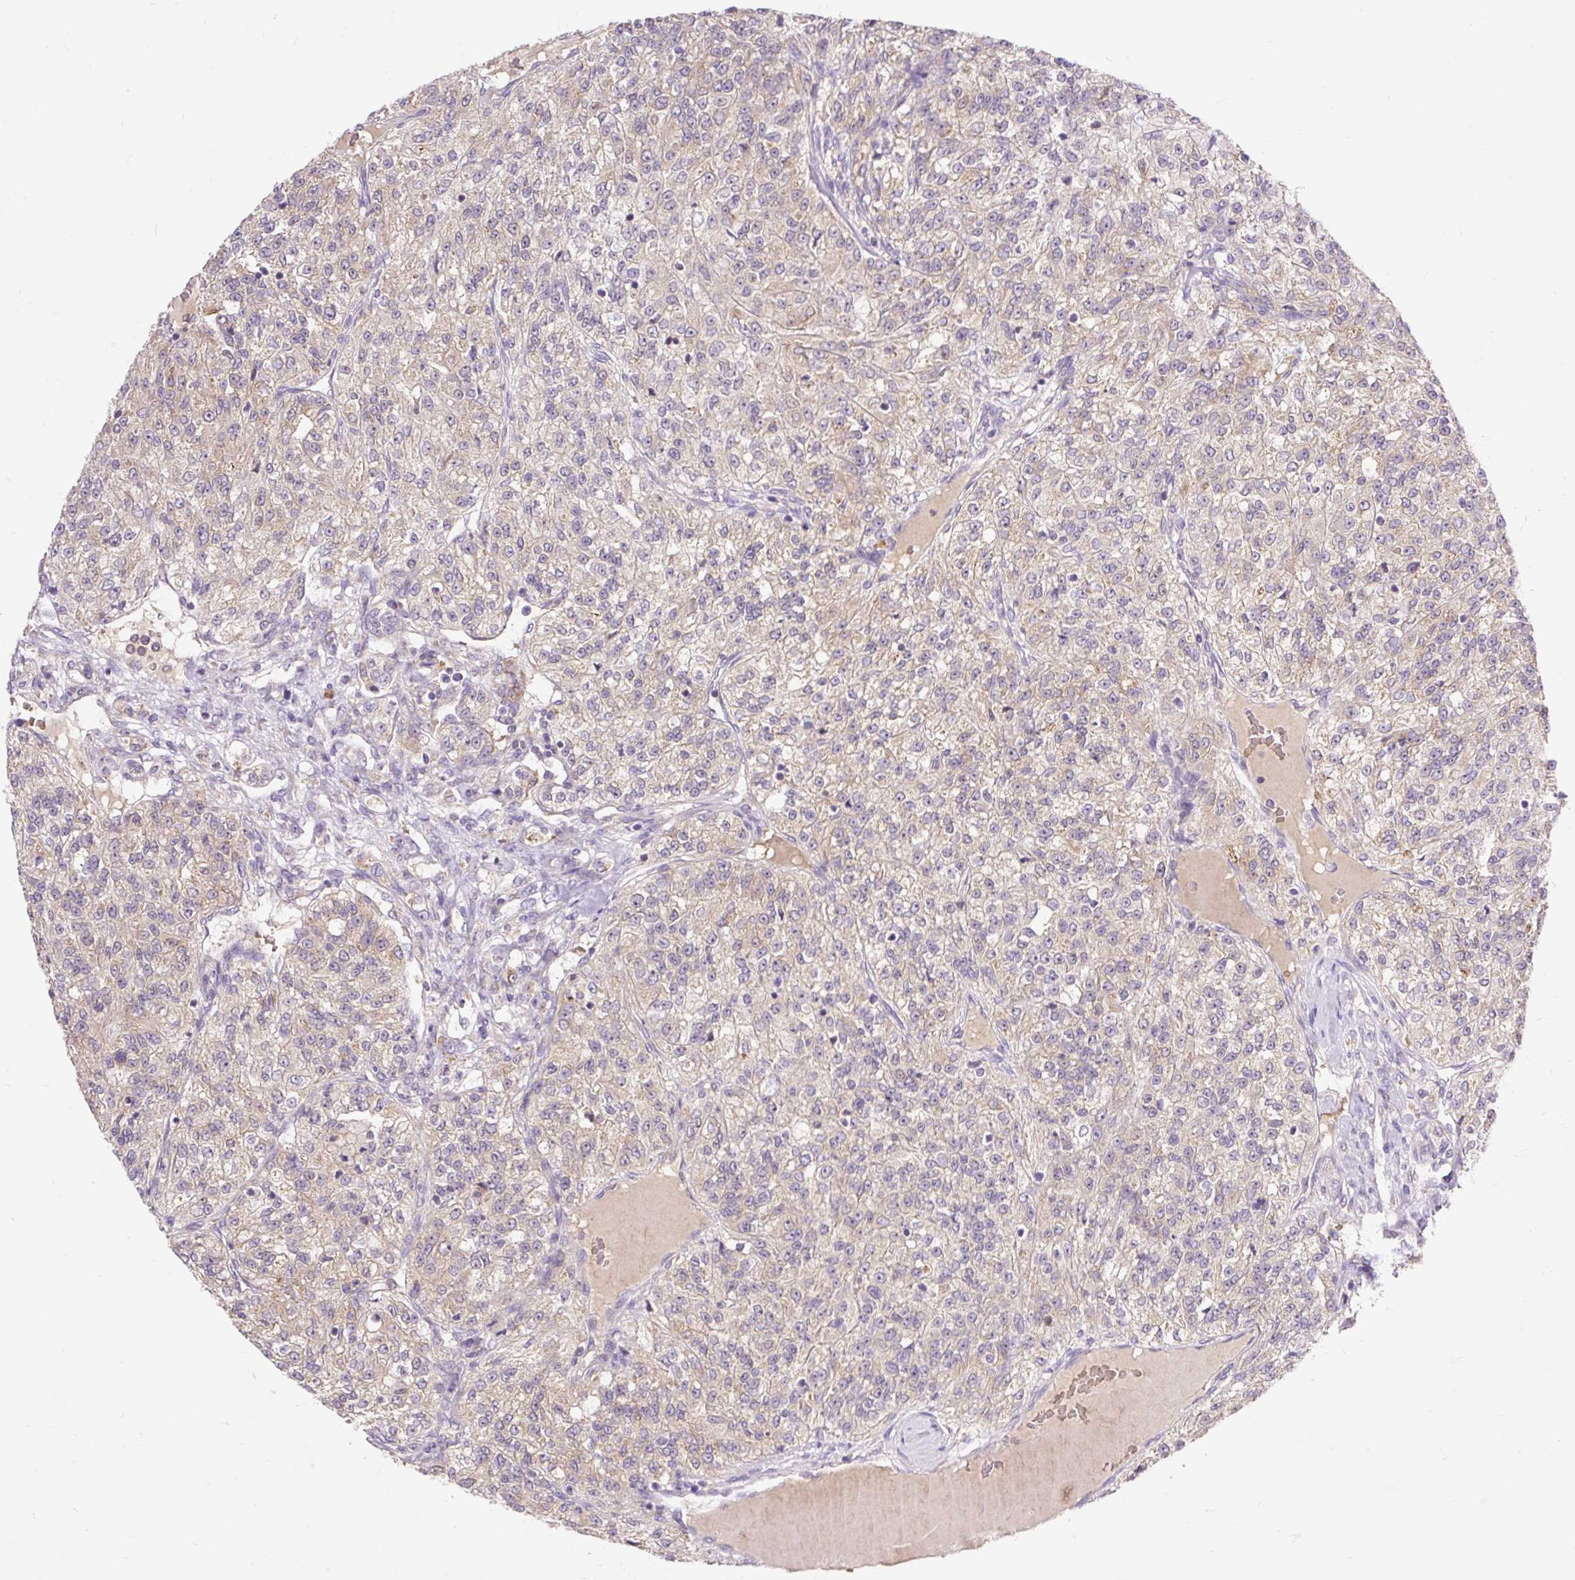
{"staining": {"intensity": "weak", "quantity": "25%-75%", "location": "cytoplasmic/membranous"}, "tissue": "renal cancer", "cell_type": "Tumor cells", "image_type": "cancer", "snomed": [{"axis": "morphology", "description": "Adenocarcinoma, NOS"}, {"axis": "topography", "description": "Kidney"}], "caption": "Human renal cancer (adenocarcinoma) stained for a protein (brown) displays weak cytoplasmic/membranous positive staining in about 25%-75% of tumor cells.", "gene": "SEC63", "patient": {"sex": "female", "age": 63}}